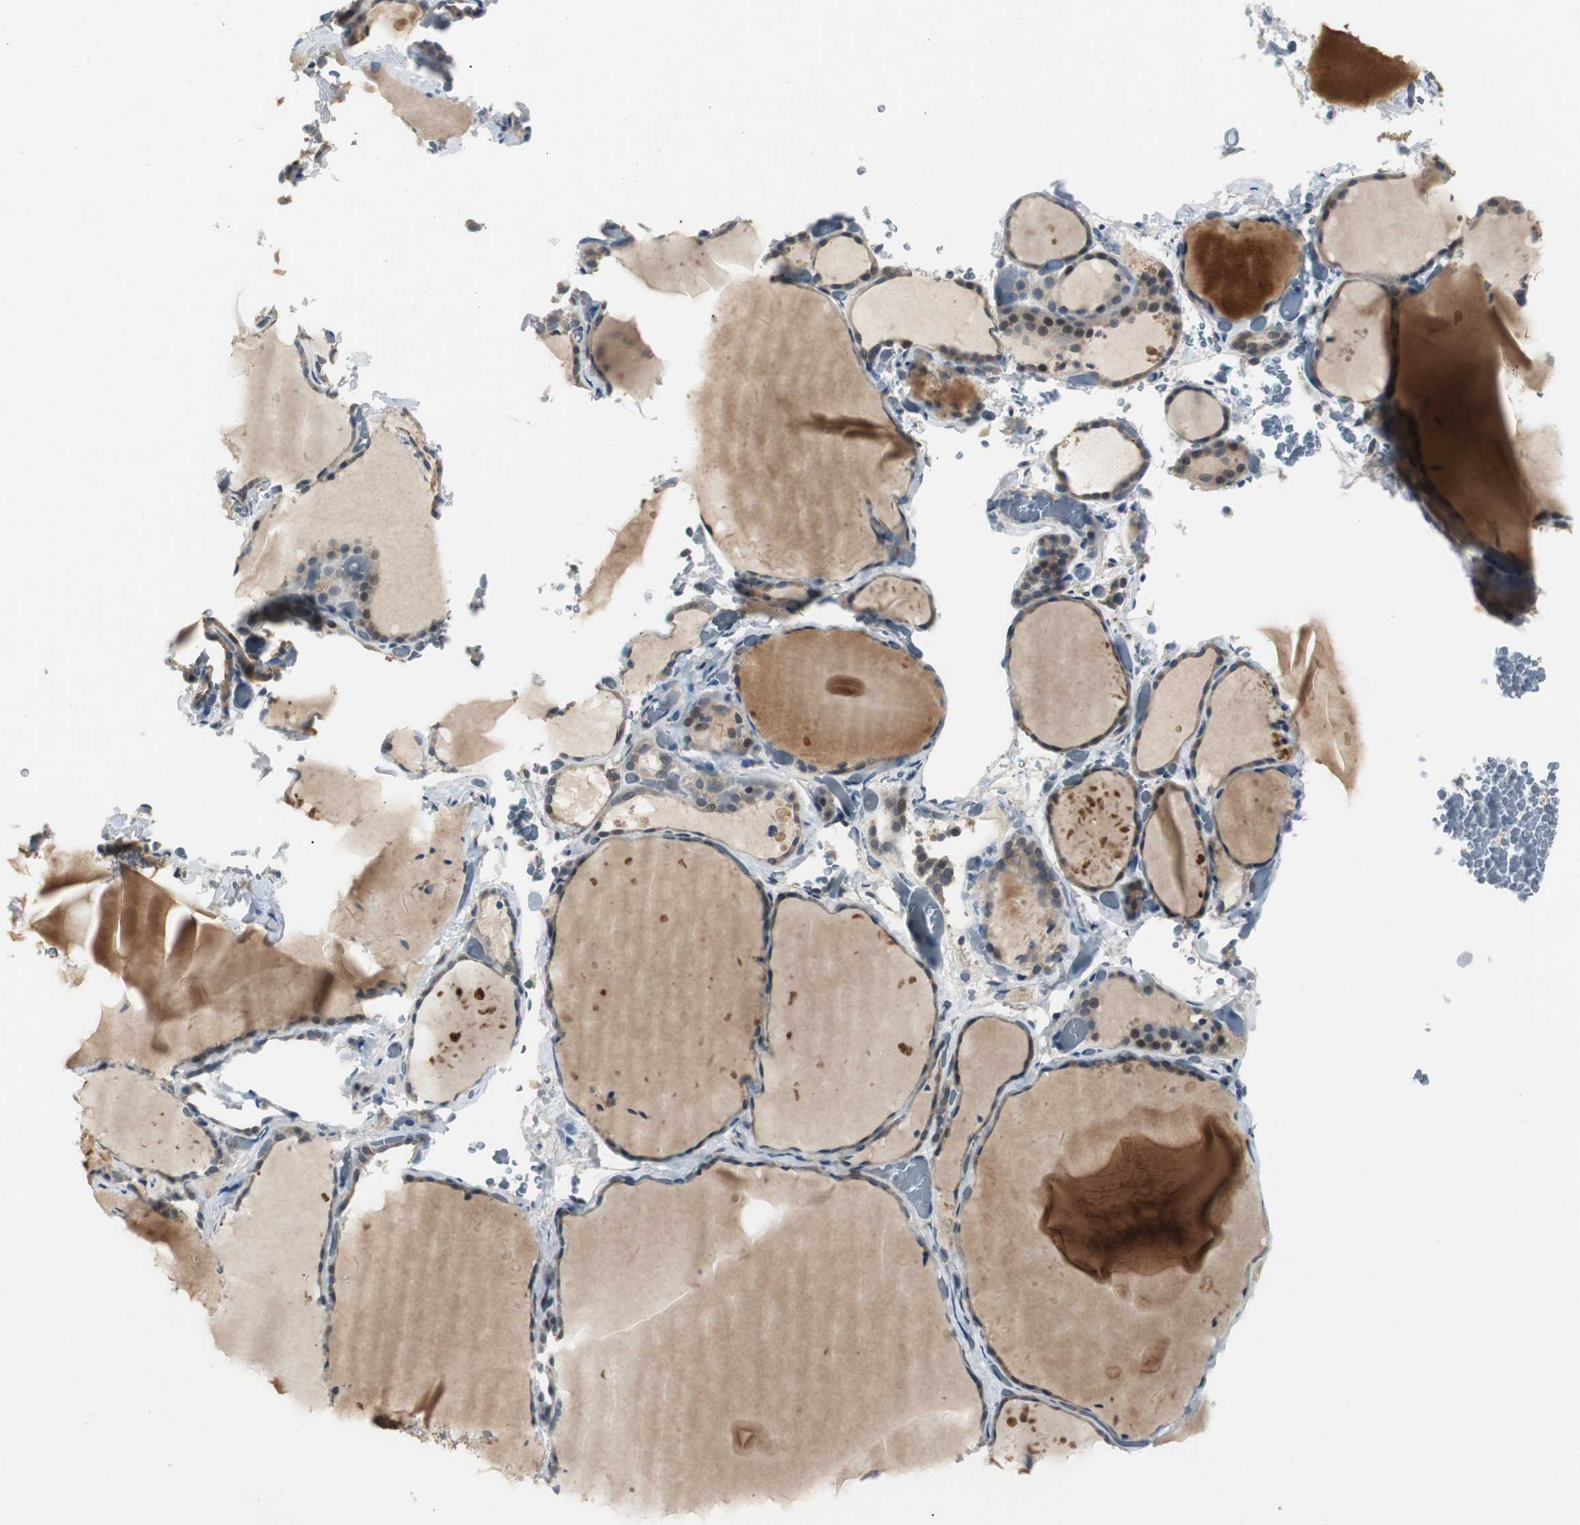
{"staining": {"intensity": "weak", "quantity": ">75%", "location": "cytoplasmic/membranous"}, "tissue": "thyroid gland", "cell_type": "Glandular cells", "image_type": "normal", "snomed": [{"axis": "morphology", "description": "Normal tissue, NOS"}, {"axis": "topography", "description": "Thyroid gland"}], "caption": "This micrograph shows benign thyroid gland stained with immunohistochemistry to label a protein in brown. The cytoplasmic/membranous of glandular cells show weak positivity for the protein. Nuclei are counter-stained blue.", "gene": "MYT1", "patient": {"sex": "female", "age": 22}}